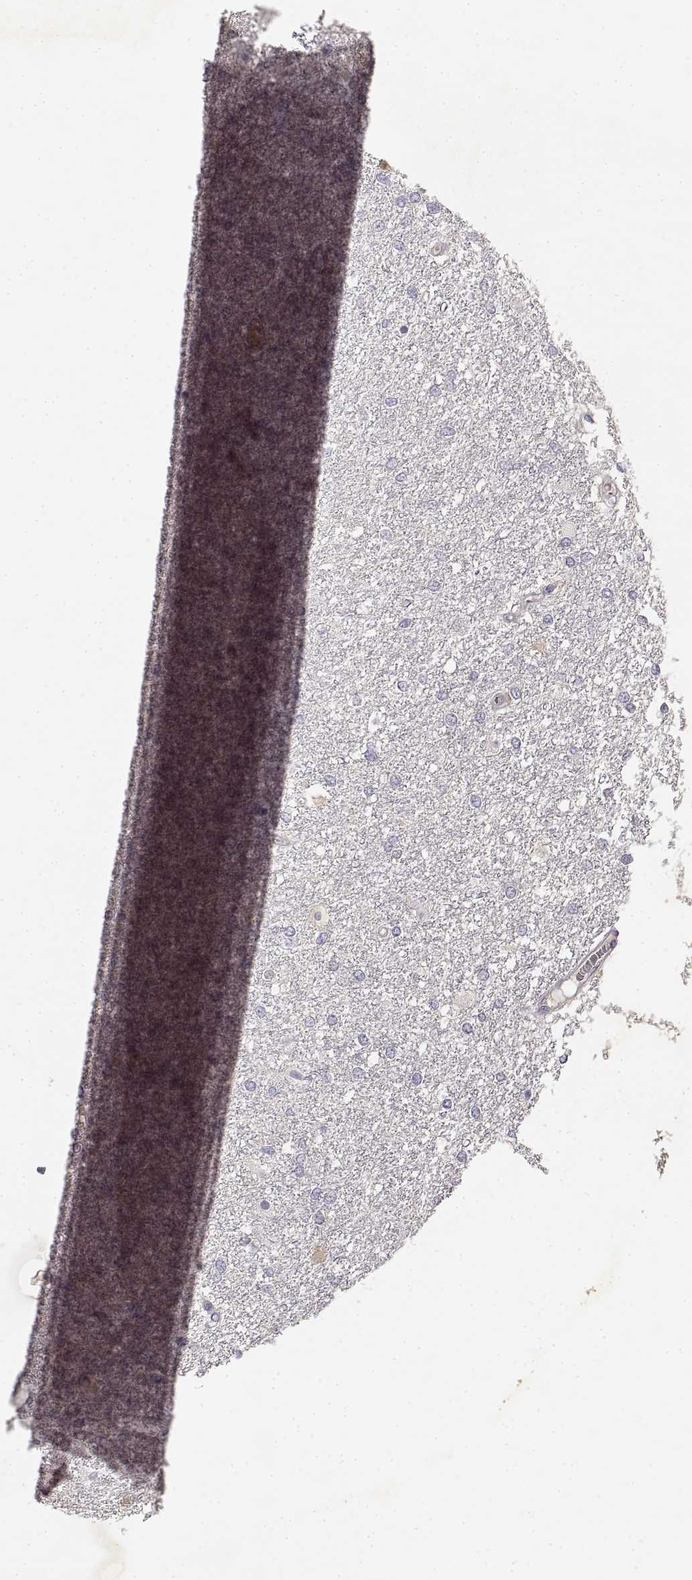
{"staining": {"intensity": "negative", "quantity": "none", "location": "none"}, "tissue": "glioma", "cell_type": "Tumor cells", "image_type": "cancer", "snomed": [{"axis": "morphology", "description": "Glioma, malignant, High grade"}, {"axis": "topography", "description": "Brain"}], "caption": "This histopathology image is of glioma stained with IHC to label a protein in brown with the nuclei are counter-stained blue. There is no staining in tumor cells.", "gene": "RUNDC3A", "patient": {"sex": "female", "age": 61}}